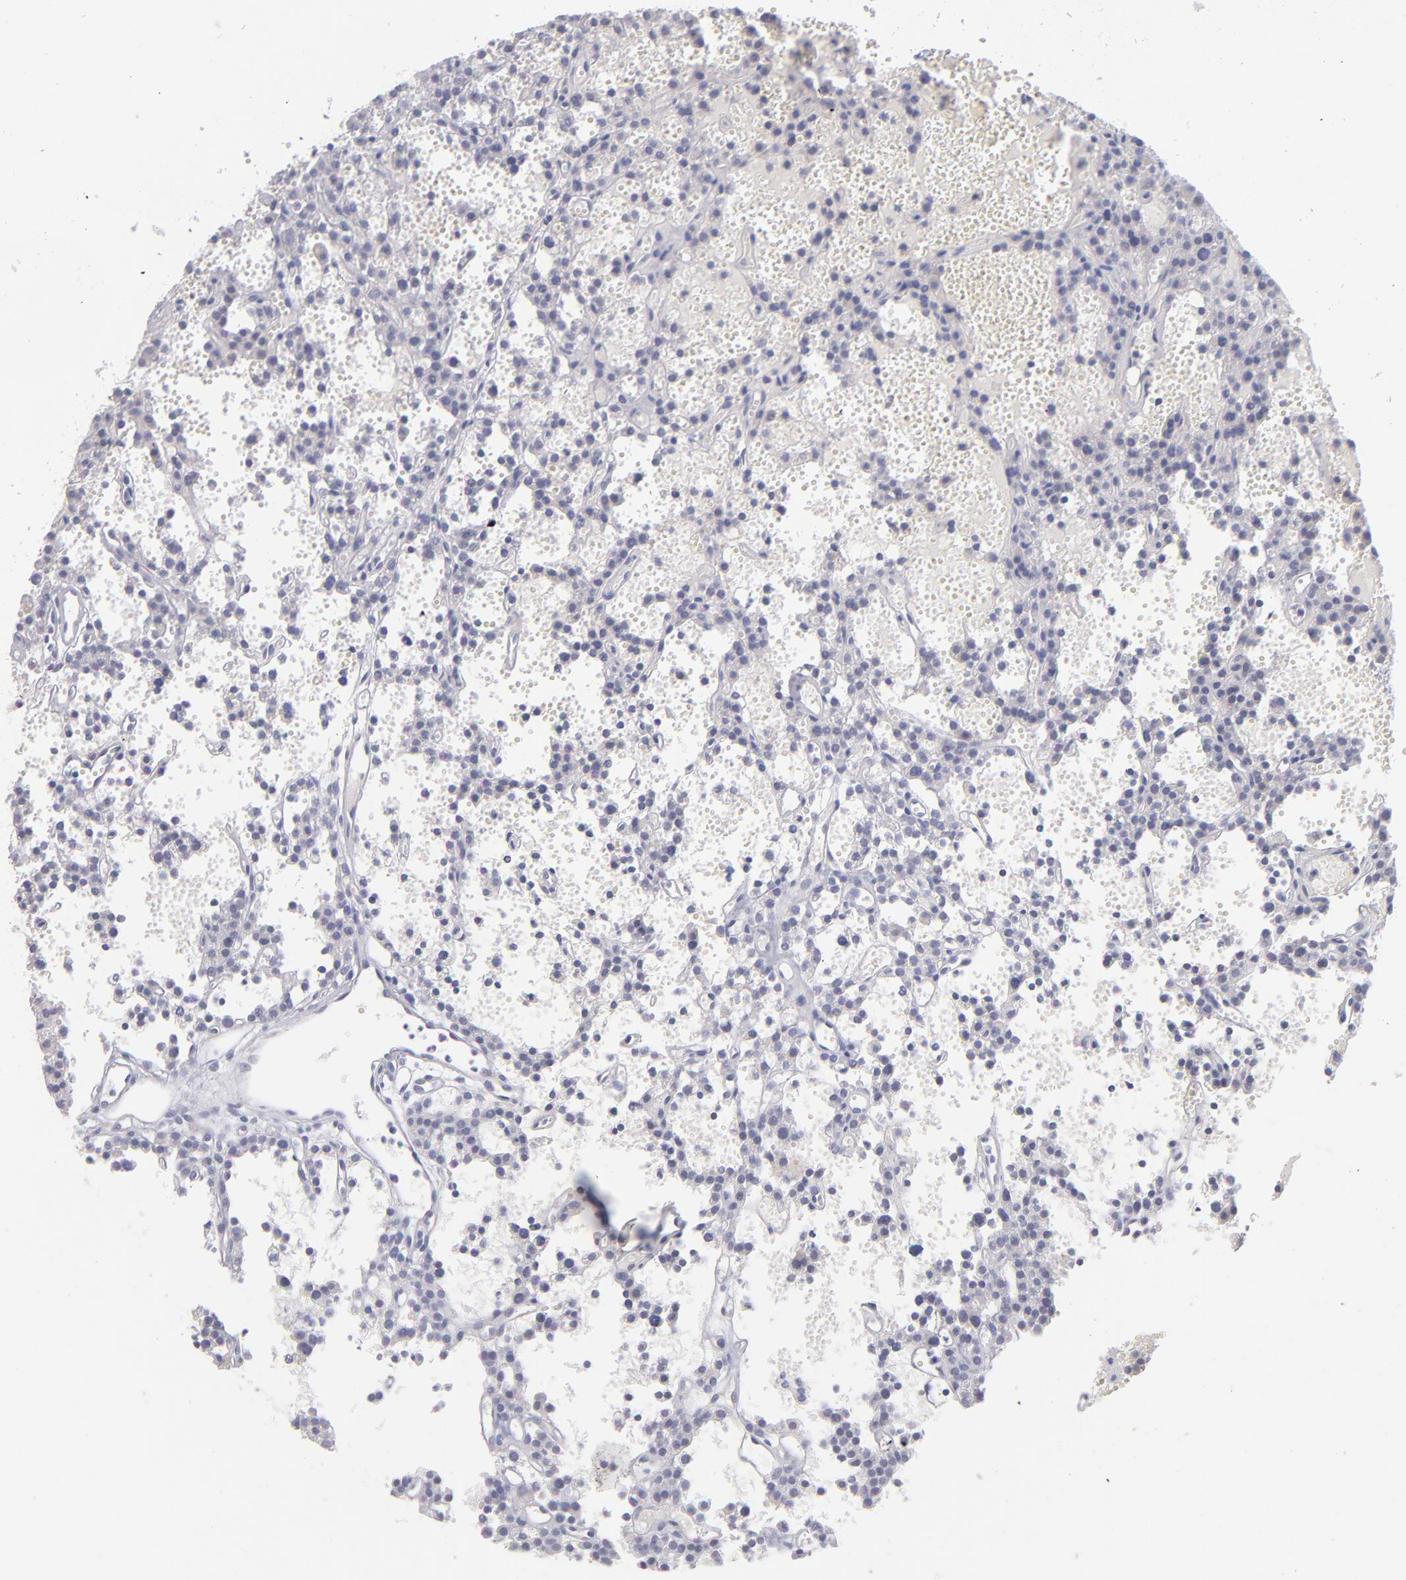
{"staining": {"intensity": "negative", "quantity": "none", "location": "none"}, "tissue": "parathyroid gland", "cell_type": "Glandular cells", "image_type": "normal", "snomed": [{"axis": "morphology", "description": "Normal tissue, NOS"}, {"axis": "topography", "description": "Parathyroid gland"}], "caption": "Immunohistochemistry photomicrograph of unremarkable human parathyroid gland stained for a protein (brown), which reveals no expression in glandular cells.", "gene": "MTHFD2", "patient": {"sex": "male", "age": 25}}